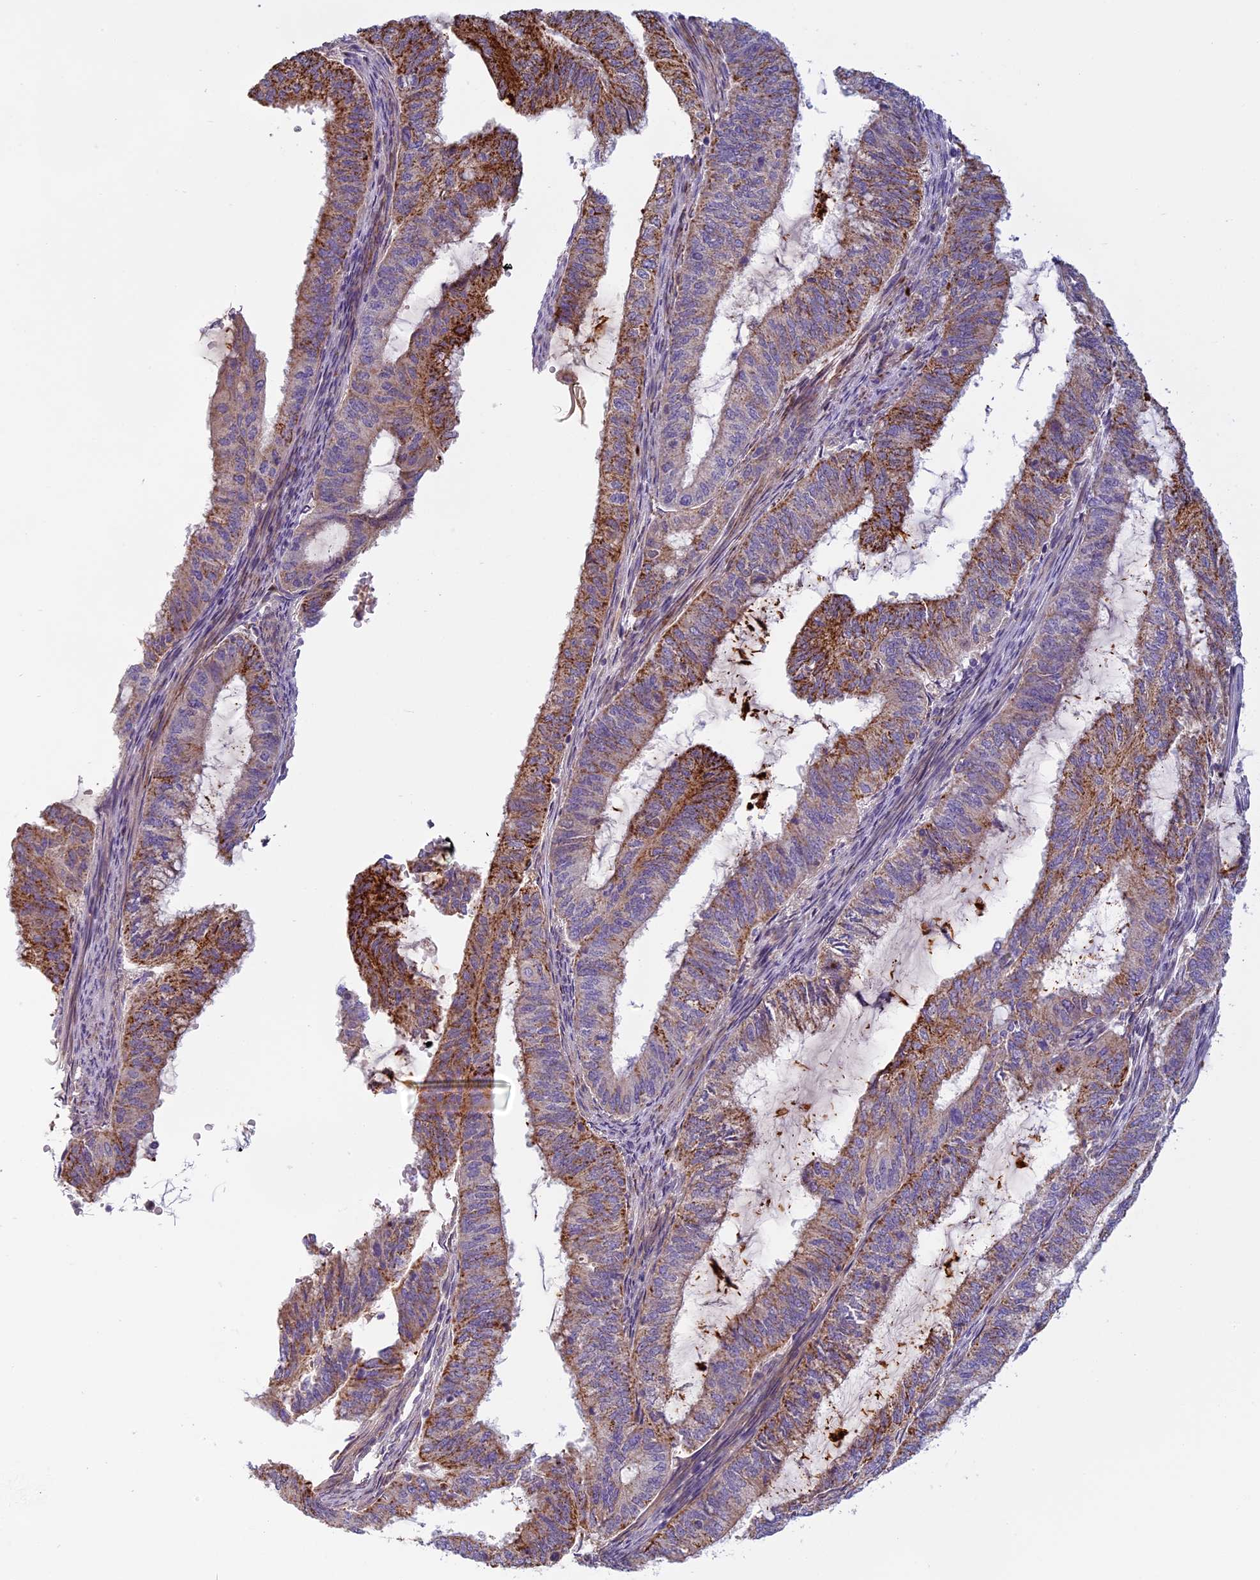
{"staining": {"intensity": "moderate", "quantity": "25%-75%", "location": "cytoplasmic/membranous"}, "tissue": "endometrial cancer", "cell_type": "Tumor cells", "image_type": "cancer", "snomed": [{"axis": "morphology", "description": "Adenocarcinoma, NOS"}, {"axis": "topography", "description": "Endometrium"}], "caption": "Immunohistochemical staining of endometrial cancer displays medium levels of moderate cytoplasmic/membranous protein positivity in approximately 25%-75% of tumor cells.", "gene": "SEMA7A", "patient": {"sex": "female", "age": 51}}